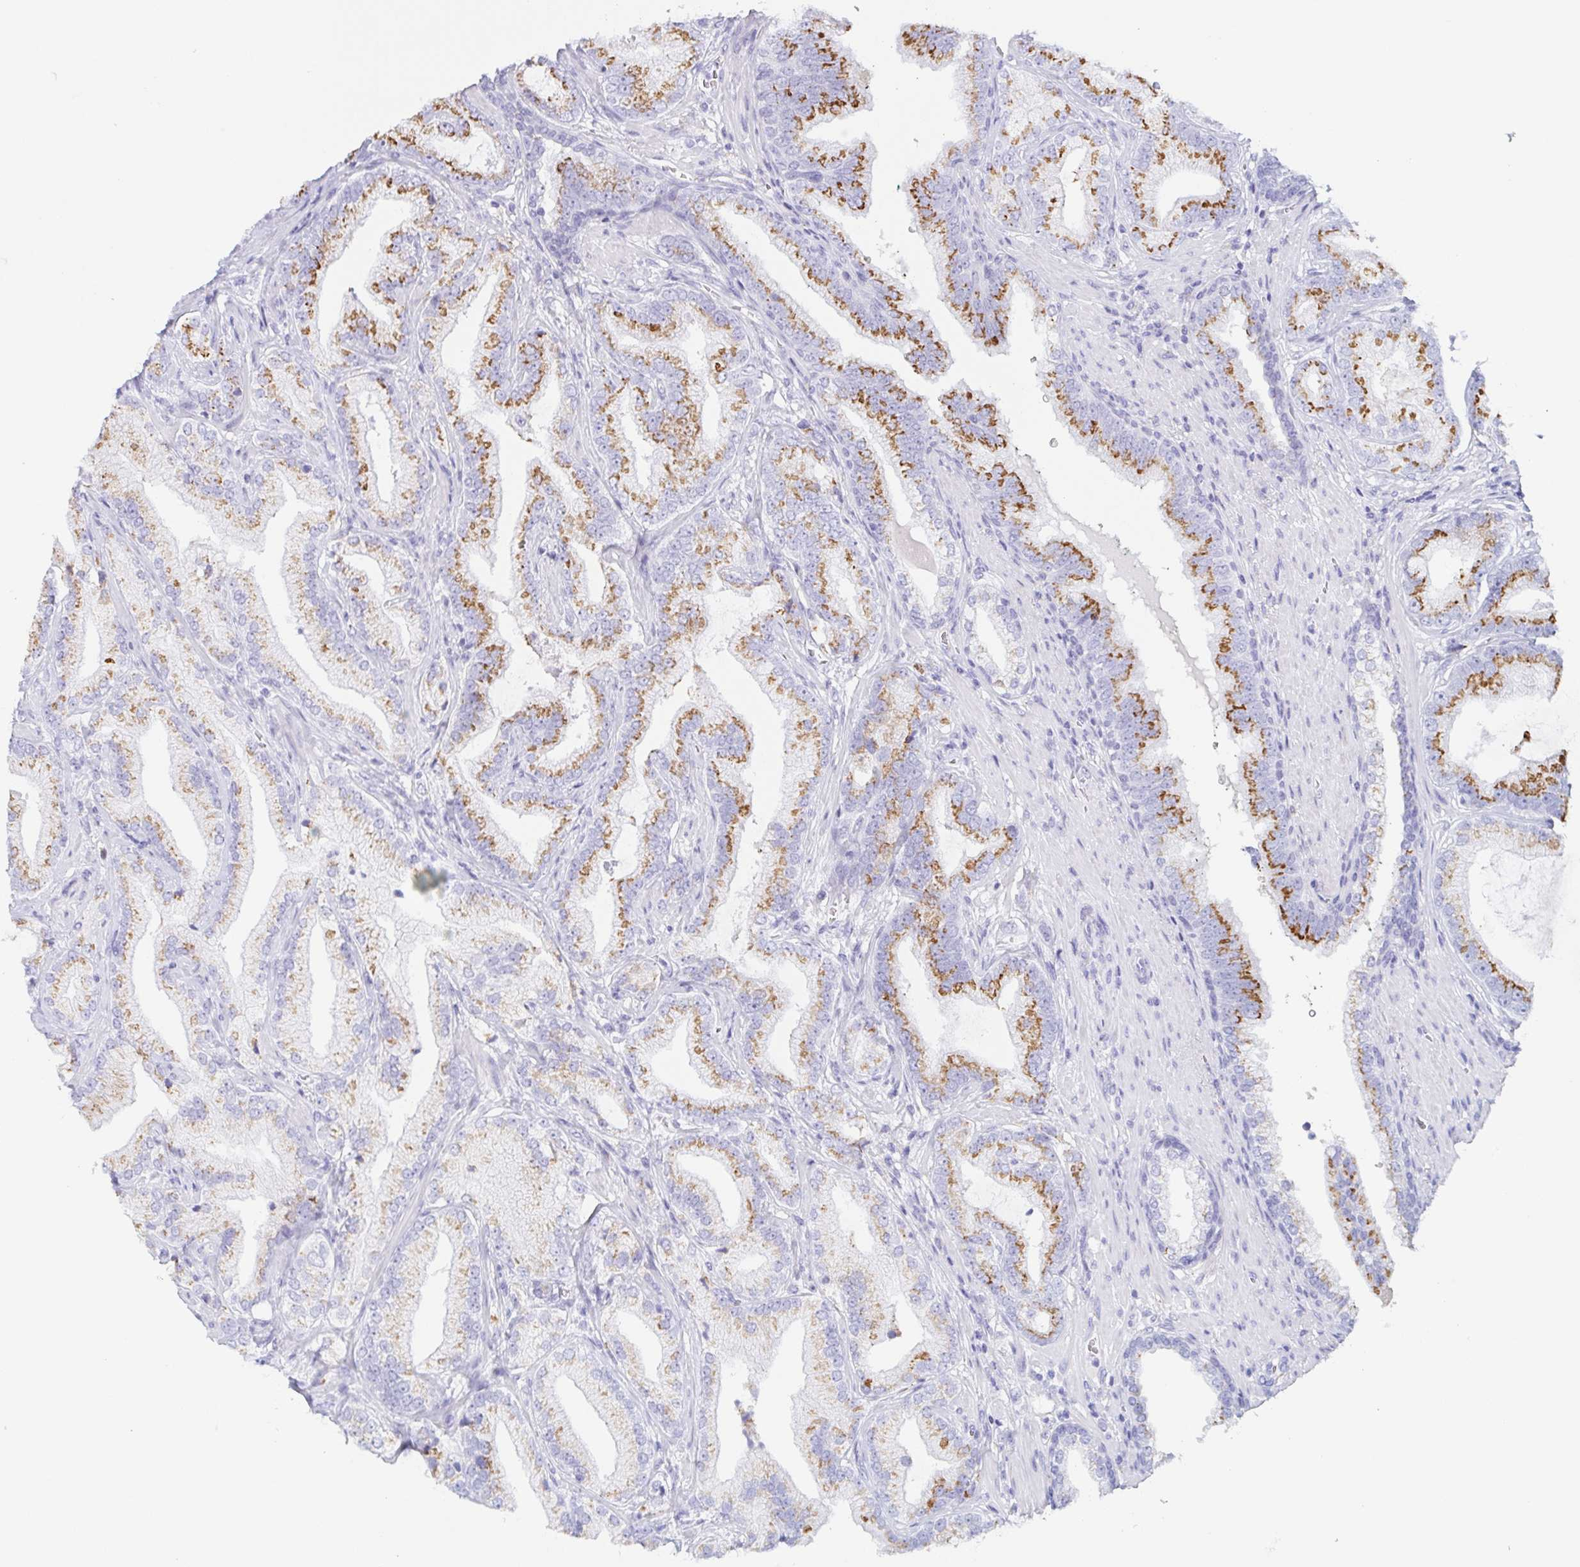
{"staining": {"intensity": "moderate", "quantity": ">75%", "location": "cytoplasmic/membranous"}, "tissue": "prostate cancer", "cell_type": "Tumor cells", "image_type": "cancer", "snomed": [{"axis": "morphology", "description": "Adenocarcinoma, Low grade"}, {"axis": "topography", "description": "Prostate"}], "caption": "Immunohistochemical staining of prostate cancer (adenocarcinoma (low-grade)) demonstrates medium levels of moderate cytoplasmic/membranous expression in about >75% of tumor cells.", "gene": "LDLRAD1", "patient": {"sex": "male", "age": 62}}